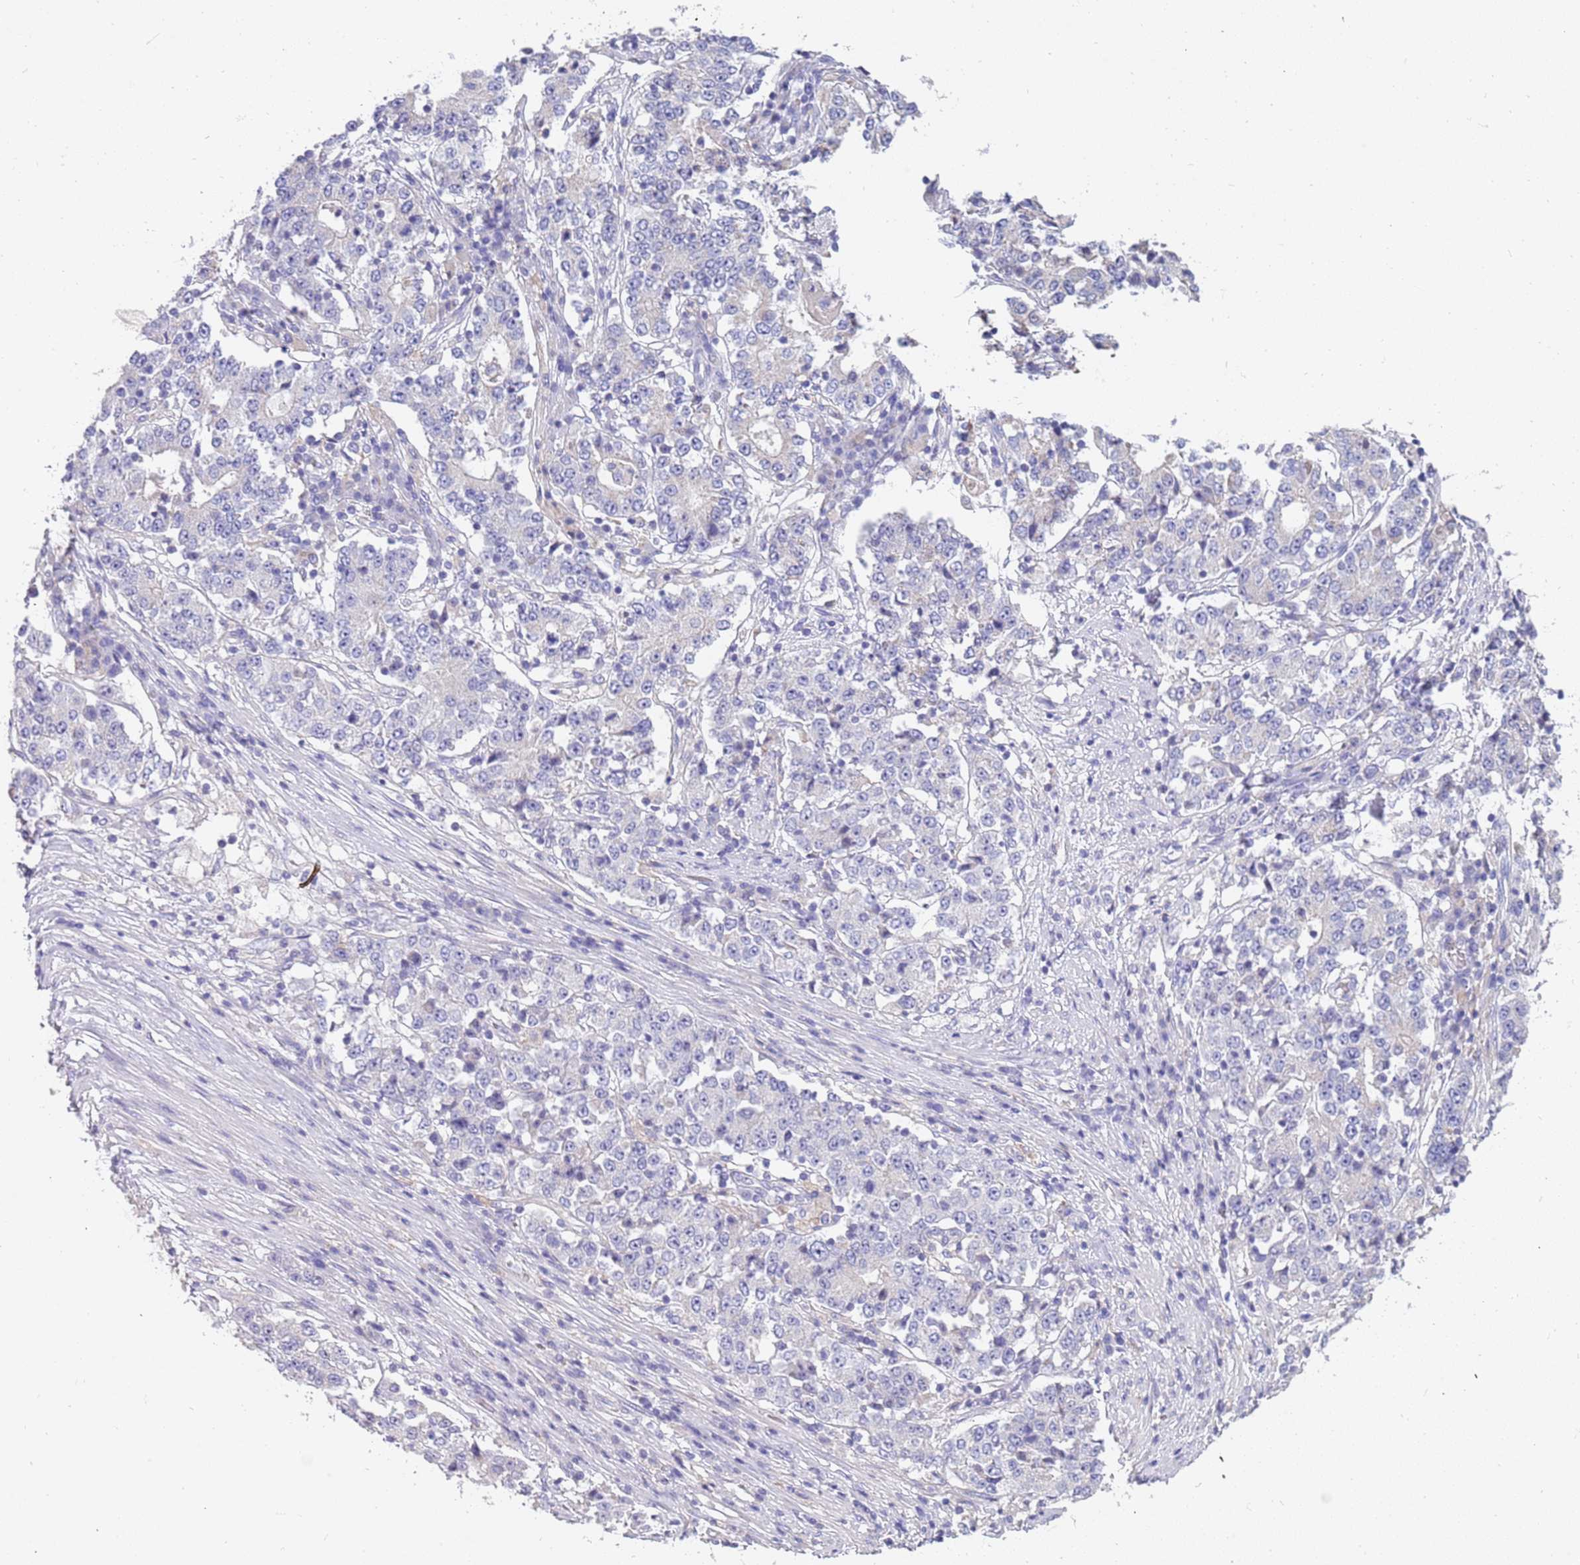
{"staining": {"intensity": "negative", "quantity": "none", "location": "none"}, "tissue": "stomach cancer", "cell_type": "Tumor cells", "image_type": "cancer", "snomed": [{"axis": "morphology", "description": "Adenocarcinoma, NOS"}, {"axis": "topography", "description": "Stomach"}], "caption": "The IHC photomicrograph has no significant expression in tumor cells of stomach cancer (adenocarcinoma) tissue. (DAB (3,3'-diaminobenzidine) immunohistochemistry, high magnification).", "gene": "RHCG", "patient": {"sex": "male", "age": 59}}